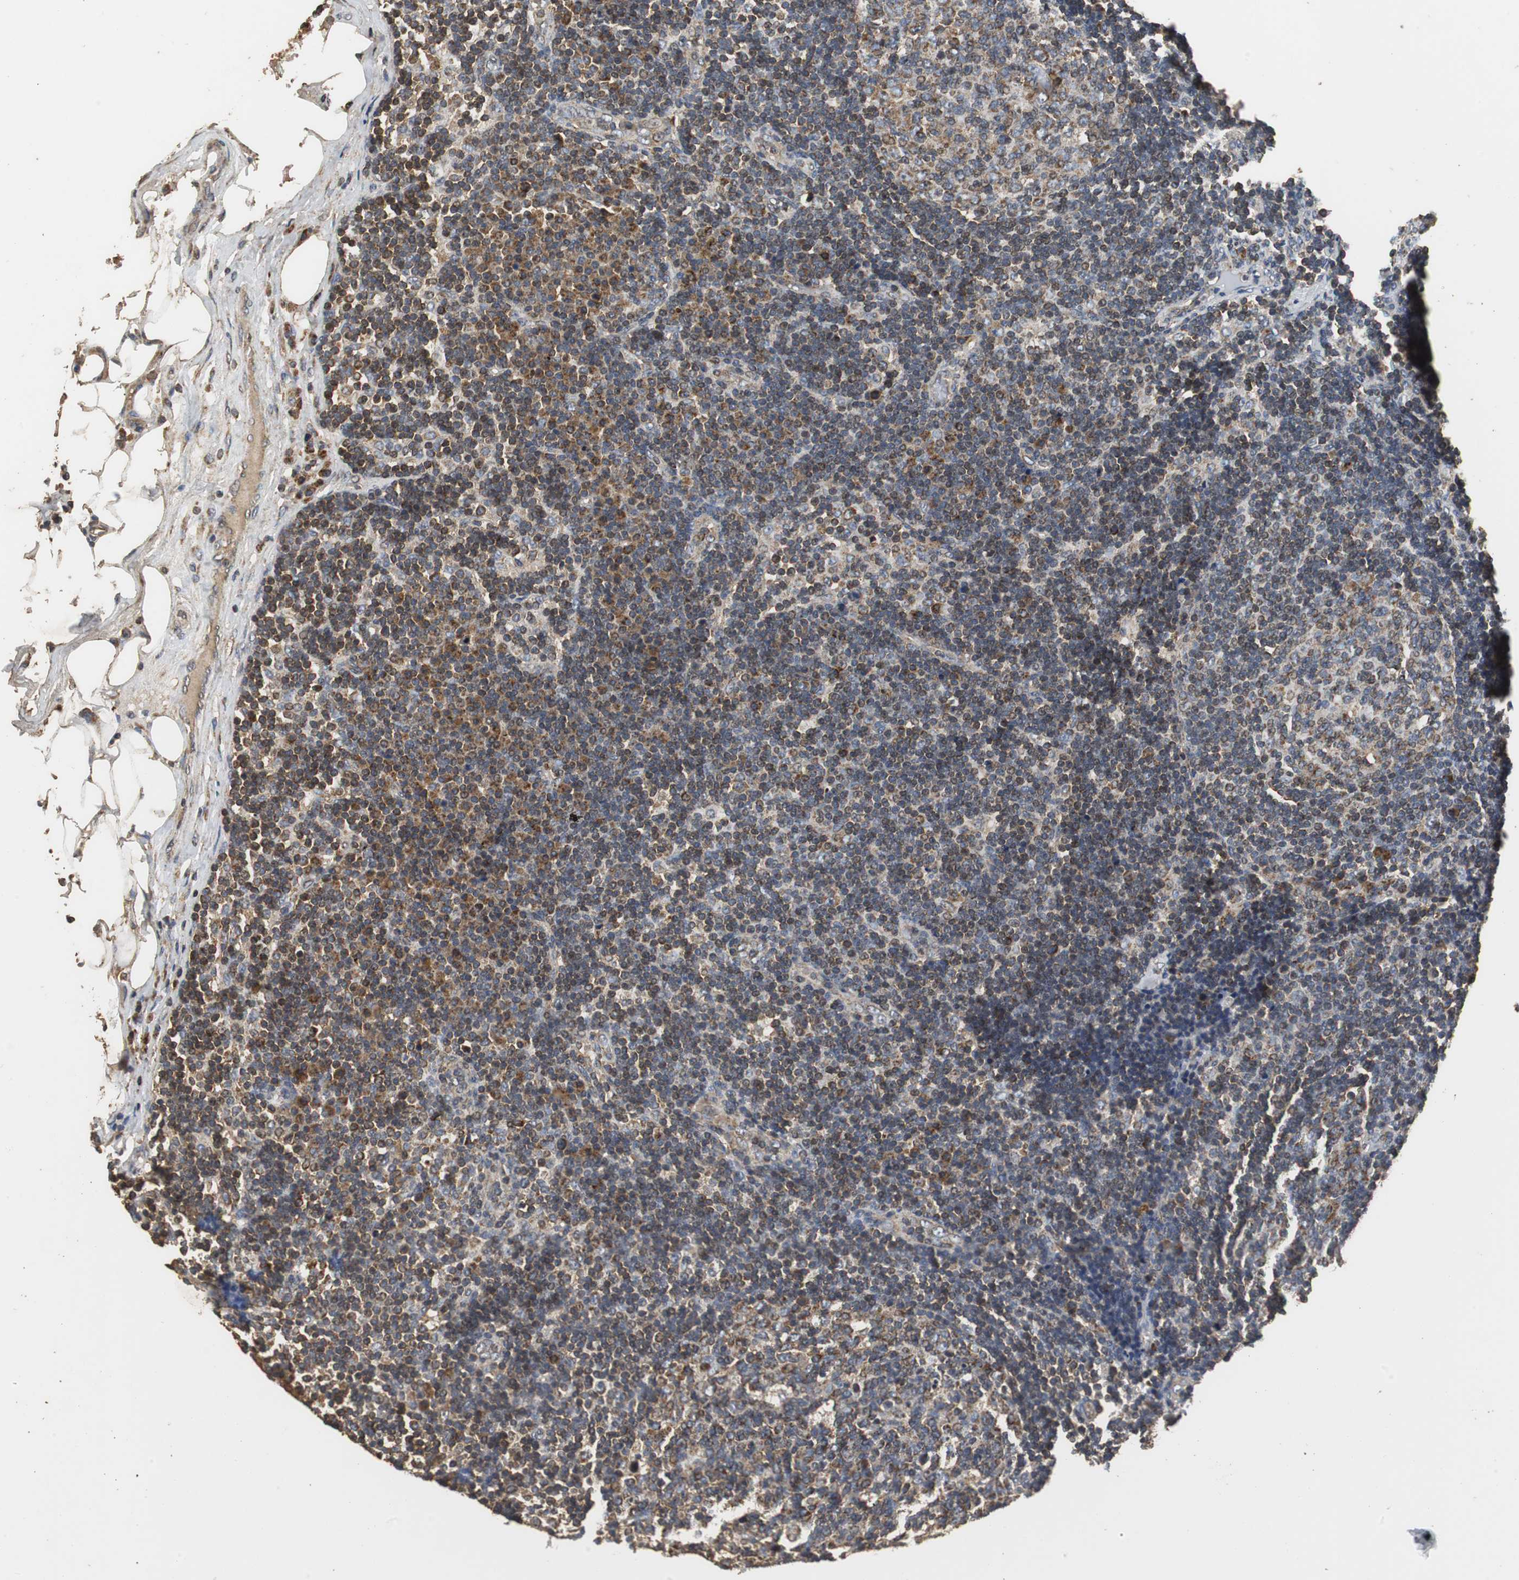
{"staining": {"intensity": "moderate", "quantity": "<25%", "location": "cytoplasmic/membranous"}, "tissue": "lymph node", "cell_type": "Germinal center cells", "image_type": "normal", "snomed": [{"axis": "morphology", "description": "Normal tissue, NOS"}, {"axis": "morphology", "description": "Squamous cell carcinoma, metastatic, NOS"}, {"axis": "topography", "description": "Lymph node"}], "caption": "This photomicrograph demonstrates unremarkable lymph node stained with immunohistochemistry to label a protein in brown. The cytoplasmic/membranous of germinal center cells show moderate positivity for the protein. Nuclei are counter-stained blue.", "gene": "NNT", "patient": {"sex": "female", "age": 53}}